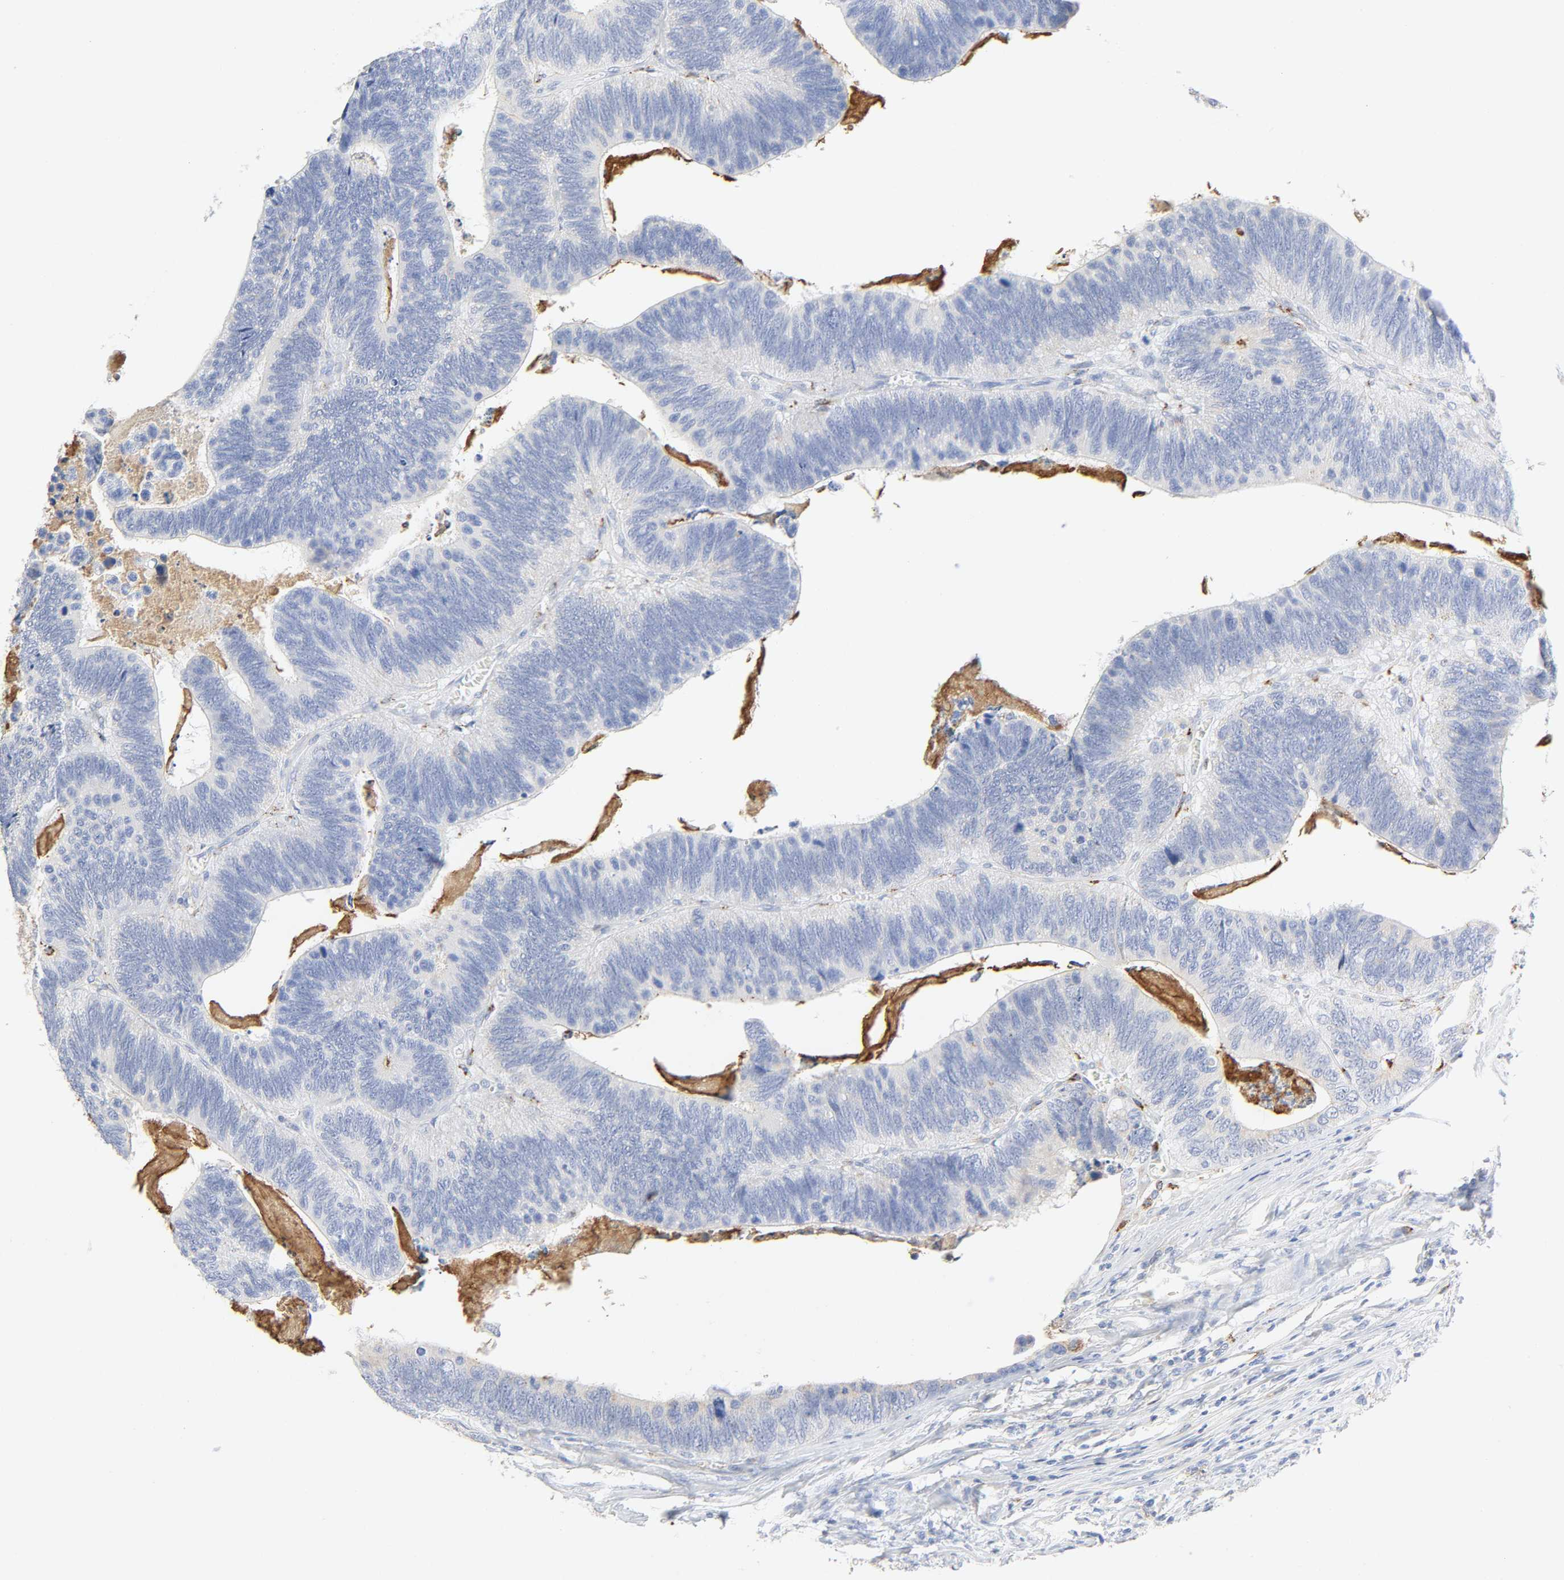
{"staining": {"intensity": "negative", "quantity": "none", "location": "none"}, "tissue": "colorectal cancer", "cell_type": "Tumor cells", "image_type": "cancer", "snomed": [{"axis": "morphology", "description": "Adenocarcinoma, NOS"}, {"axis": "topography", "description": "Colon"}], "caption": "There is no significant positivity in tumor cells of colorectal cancer (adenocarcinoma). (Brightfield microscopy of DAB IHC at high magnification).", "gene": "MAGEB17", "patient": {"sex": "male", "age": 72}}